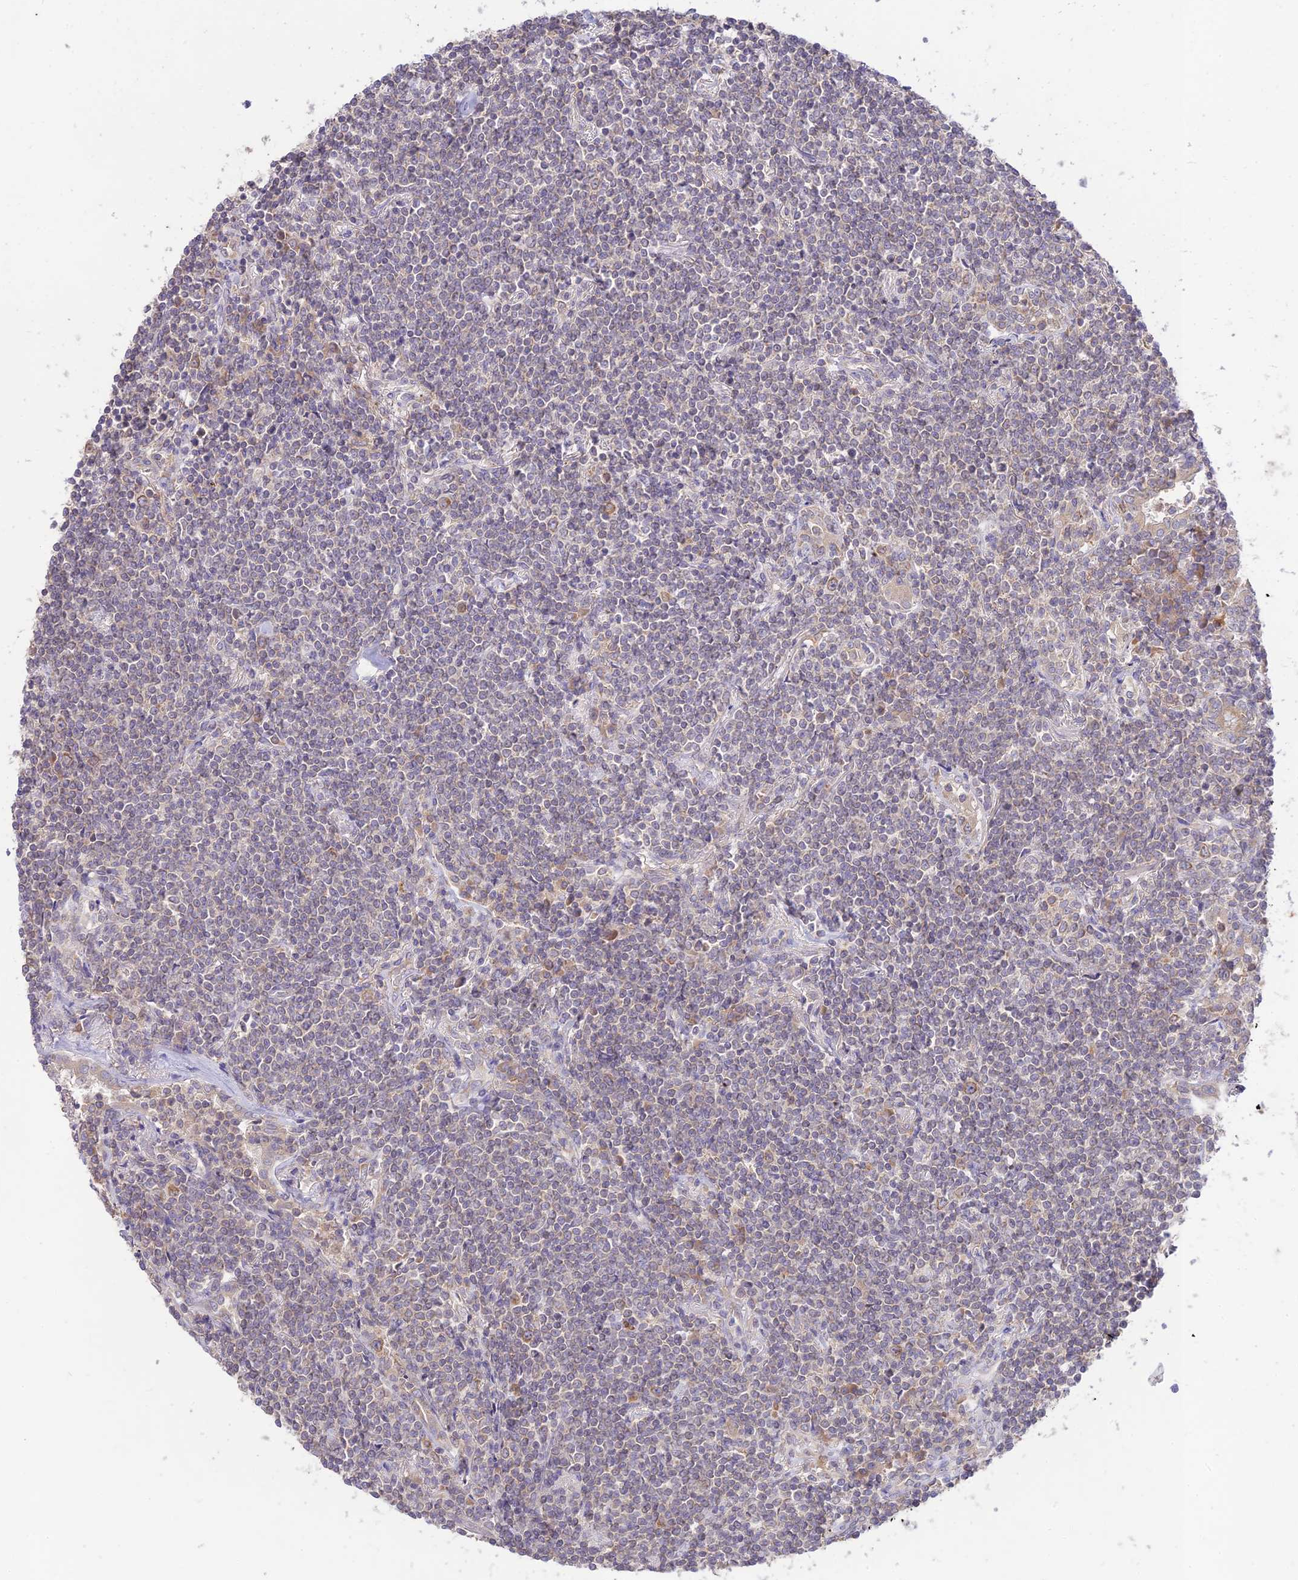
{"staining": {"intensity": "negative", "quantity": "none", "location": "none"}, "tissue": "lymphoma", "cell_type": "Tumor cells", "image_type": "cancer", "snomed": [{"axis": "morphology", "description": "Malignant lymphoma, non-Hodgkin's type, Low grade"}, {"axis": "topography", "description": "Lung"}], "caption": "Immunohistochemistry (IHC) photomicrograph of lymphoma stained for a protein (brown), which displays no expression in tumor cells.", "gene": "TMEM259", "patient": {"sex": "female", "age": 71}}